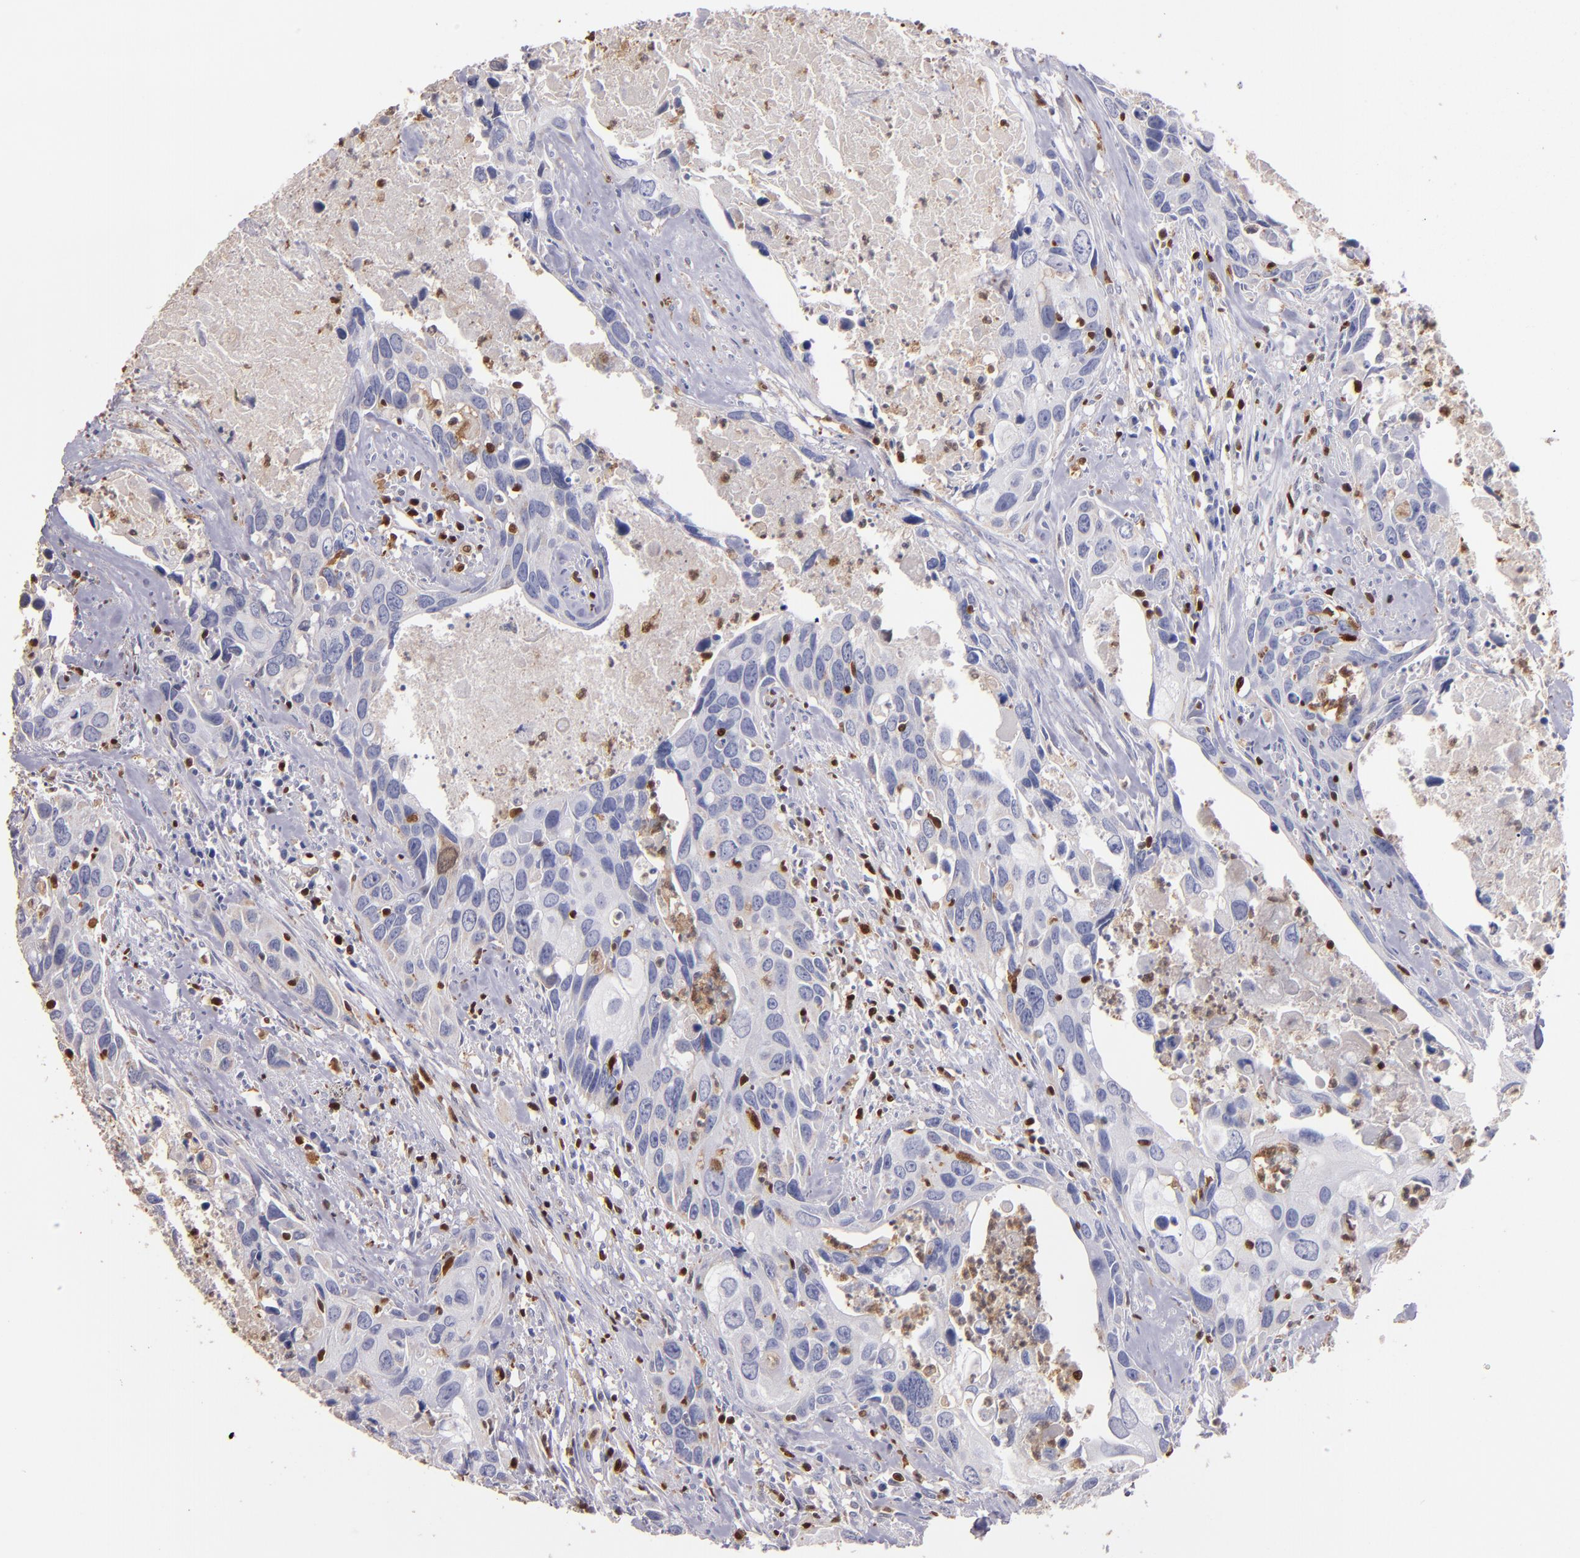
{"staining": {"intensity": "moderate", "quantity": "<25%", "location": "cytoplasmic/membranous,nuclear"}, "tissue": "urothelial cancer", "cell_type": "Tumor cells", "image_type": "cancer", "snomed": [{"axis": "morphology", "description": "Urothelial carcinoma, High grade"}, {"axis": "topography", "description": "Urinary bladder"}], "caption": "High-grade urothelial carcinoma was stained to show a protein in brown. There is low levels of moderate cytoplasmic/membranous and nuclear expression in approximately <25% of tumor cells. (DAB IHC, brown staining for protein, blue staining for nuclei).", "gene": "S100A4", "patient": {"sex": "male", "age": 71}}